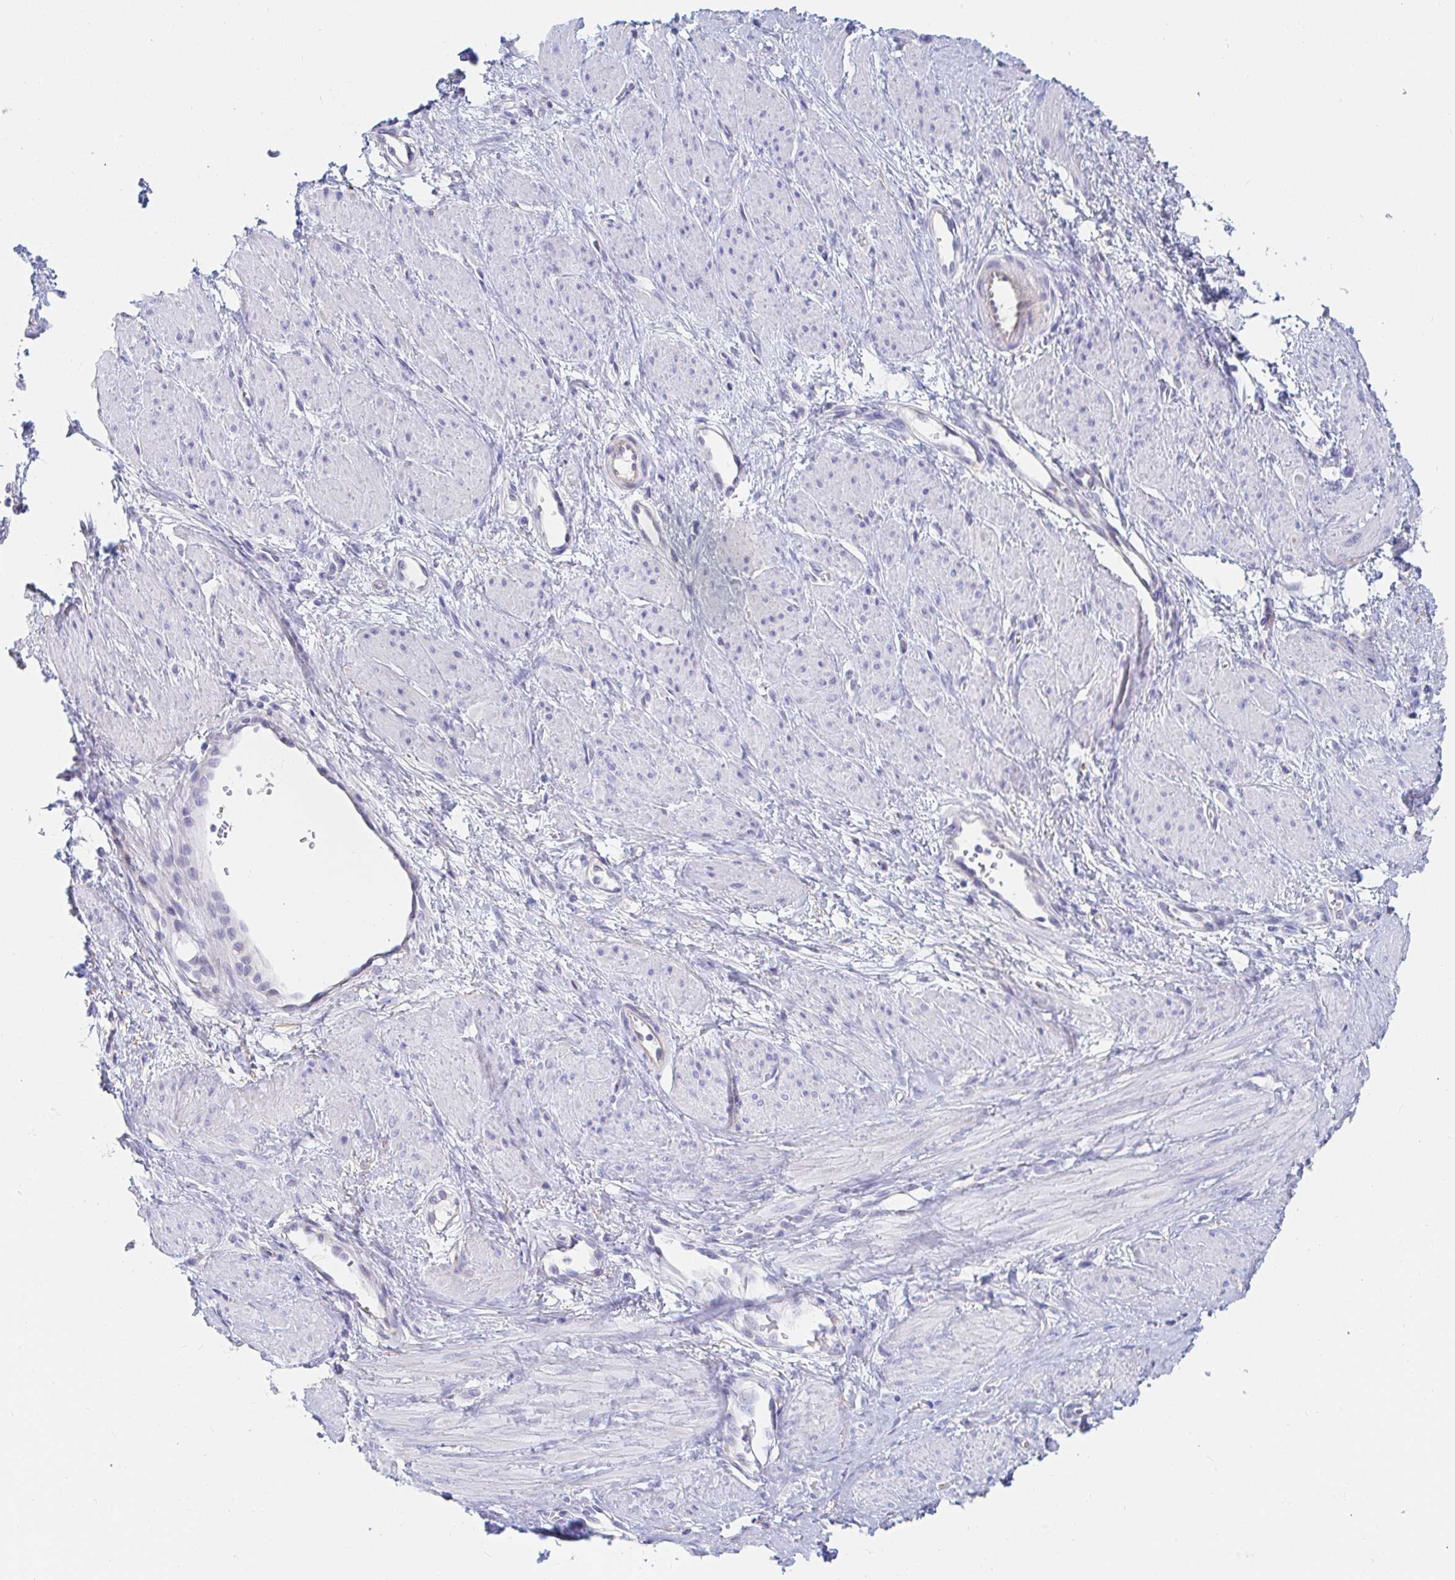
{"staining": {"intensity": "negative", "quantity": "none", "location": "none"}, "tissue": "smooth muscle", "cell_type": "Smooth muscle cells", "image_type": "normal", "snomed": [{"axis": "morphology", "description": "Normal tissue, NOS"}, {"axis": "topography", "description": "Smooth muscle"}, {"axis": "topography", "description": "Uterus"}], "caption": "This histopathology image is of unremarkable smooth muscle stained with immunohistochemistry (IHC) to label a protein in brown with the nuclei are counter-stained blue. There is no positivity in smooth muscle cells. (Stains: DAB (3,3'-diaminobenzidine) immunohistochemistry with hematoxylin counter stain, Microscopy: brightfield microscopy at high magnification).", "gene": "PDE6B", "patient": {"sex": "female", "age": 39}}